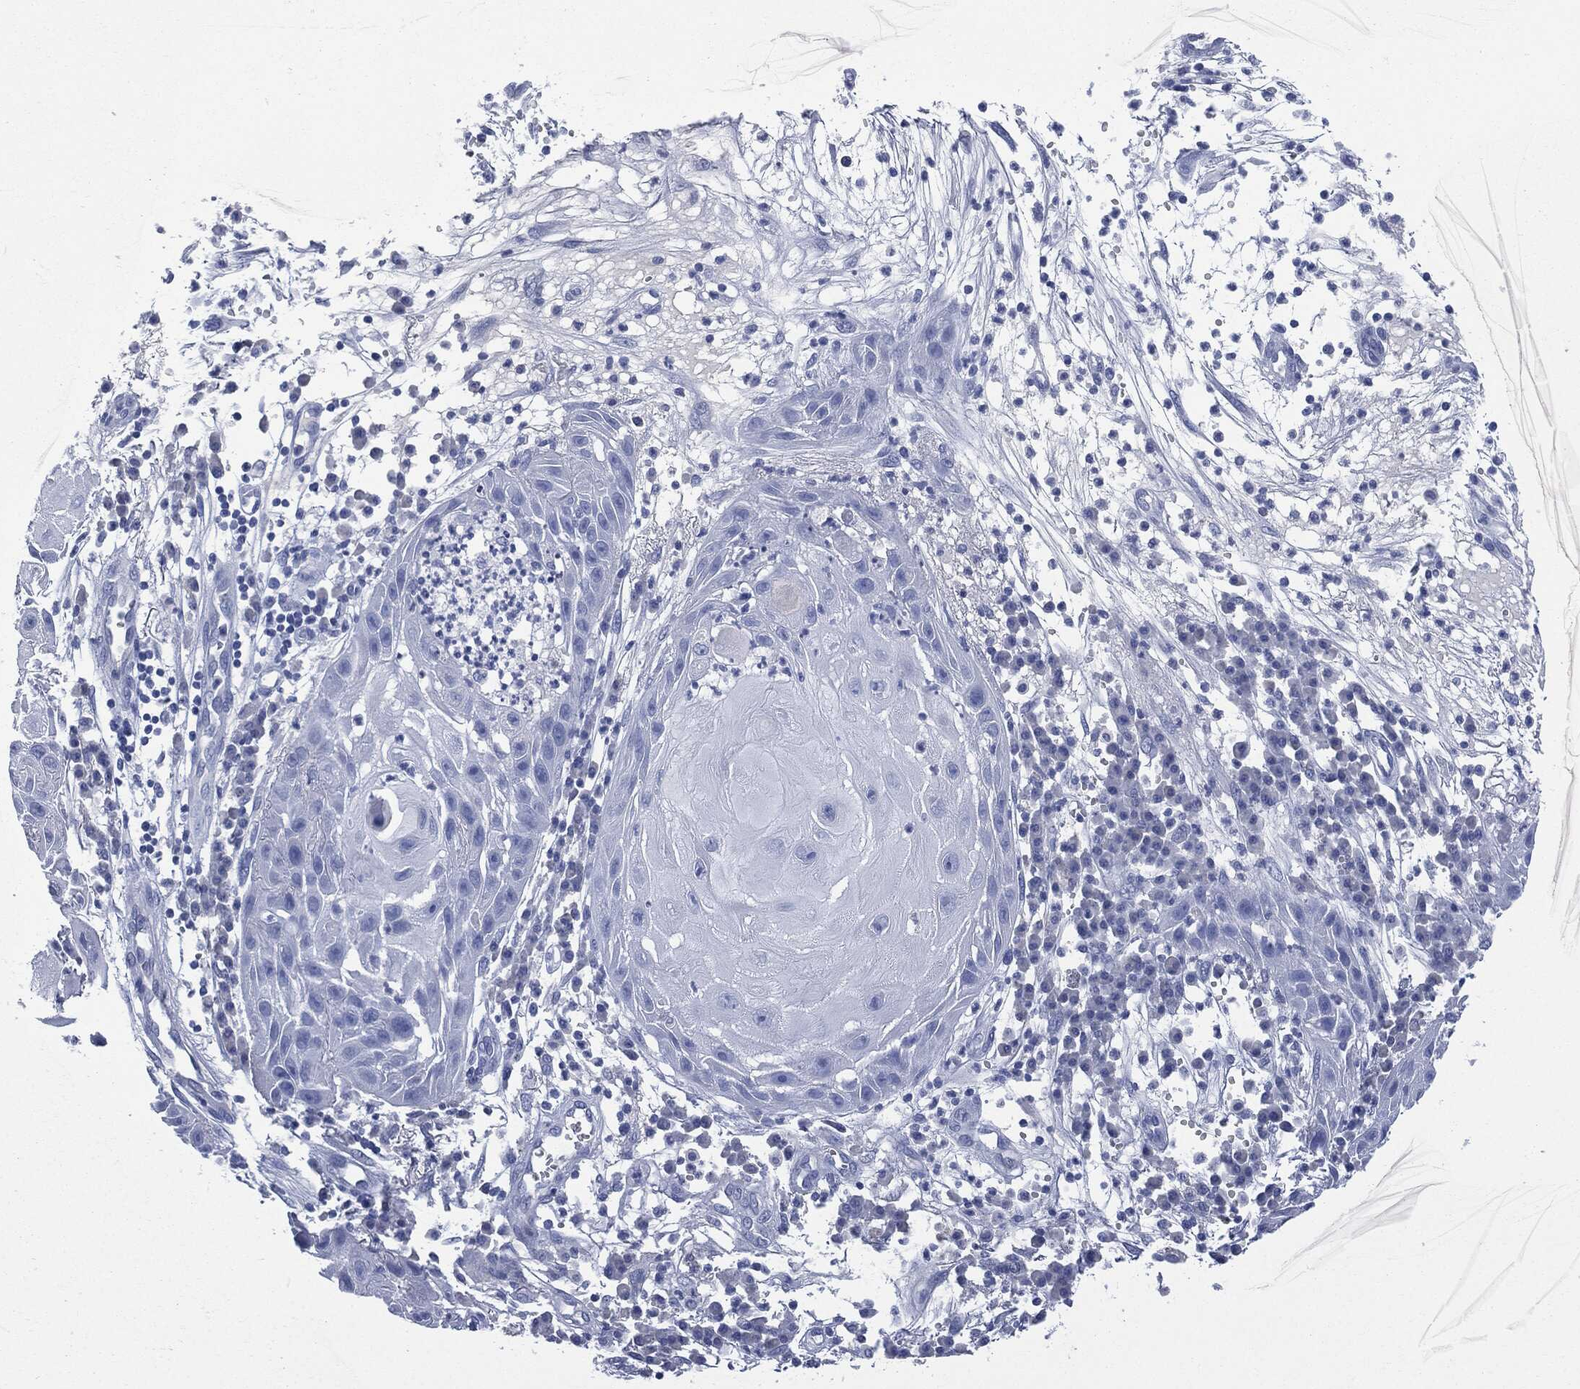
{"staining": {"intensity": "negative", "quantity": "none", "location": "none"}, "tissue": "skin cancer", "cell_type": "Tumor cells", "image_type": "cancer", "snomed": [{"axis": "morphology", "description": "Normal tissue, NOS"}, {"axis": "morphology", "description": "Squamous cell carcinoma, NOS"}, {"axis": "topography", "description": "Skin"}], "caption": "Tumor cells are negative for protein expression in human skin squamous cell carcinoma. (DAB (3,3'-diaminobenzidine) immunohistochemistry (IHC) visualized using brightfield microscopy, high magnification).", "gene": "MUC16", "patient": {"sex": "male", "age": 79}}